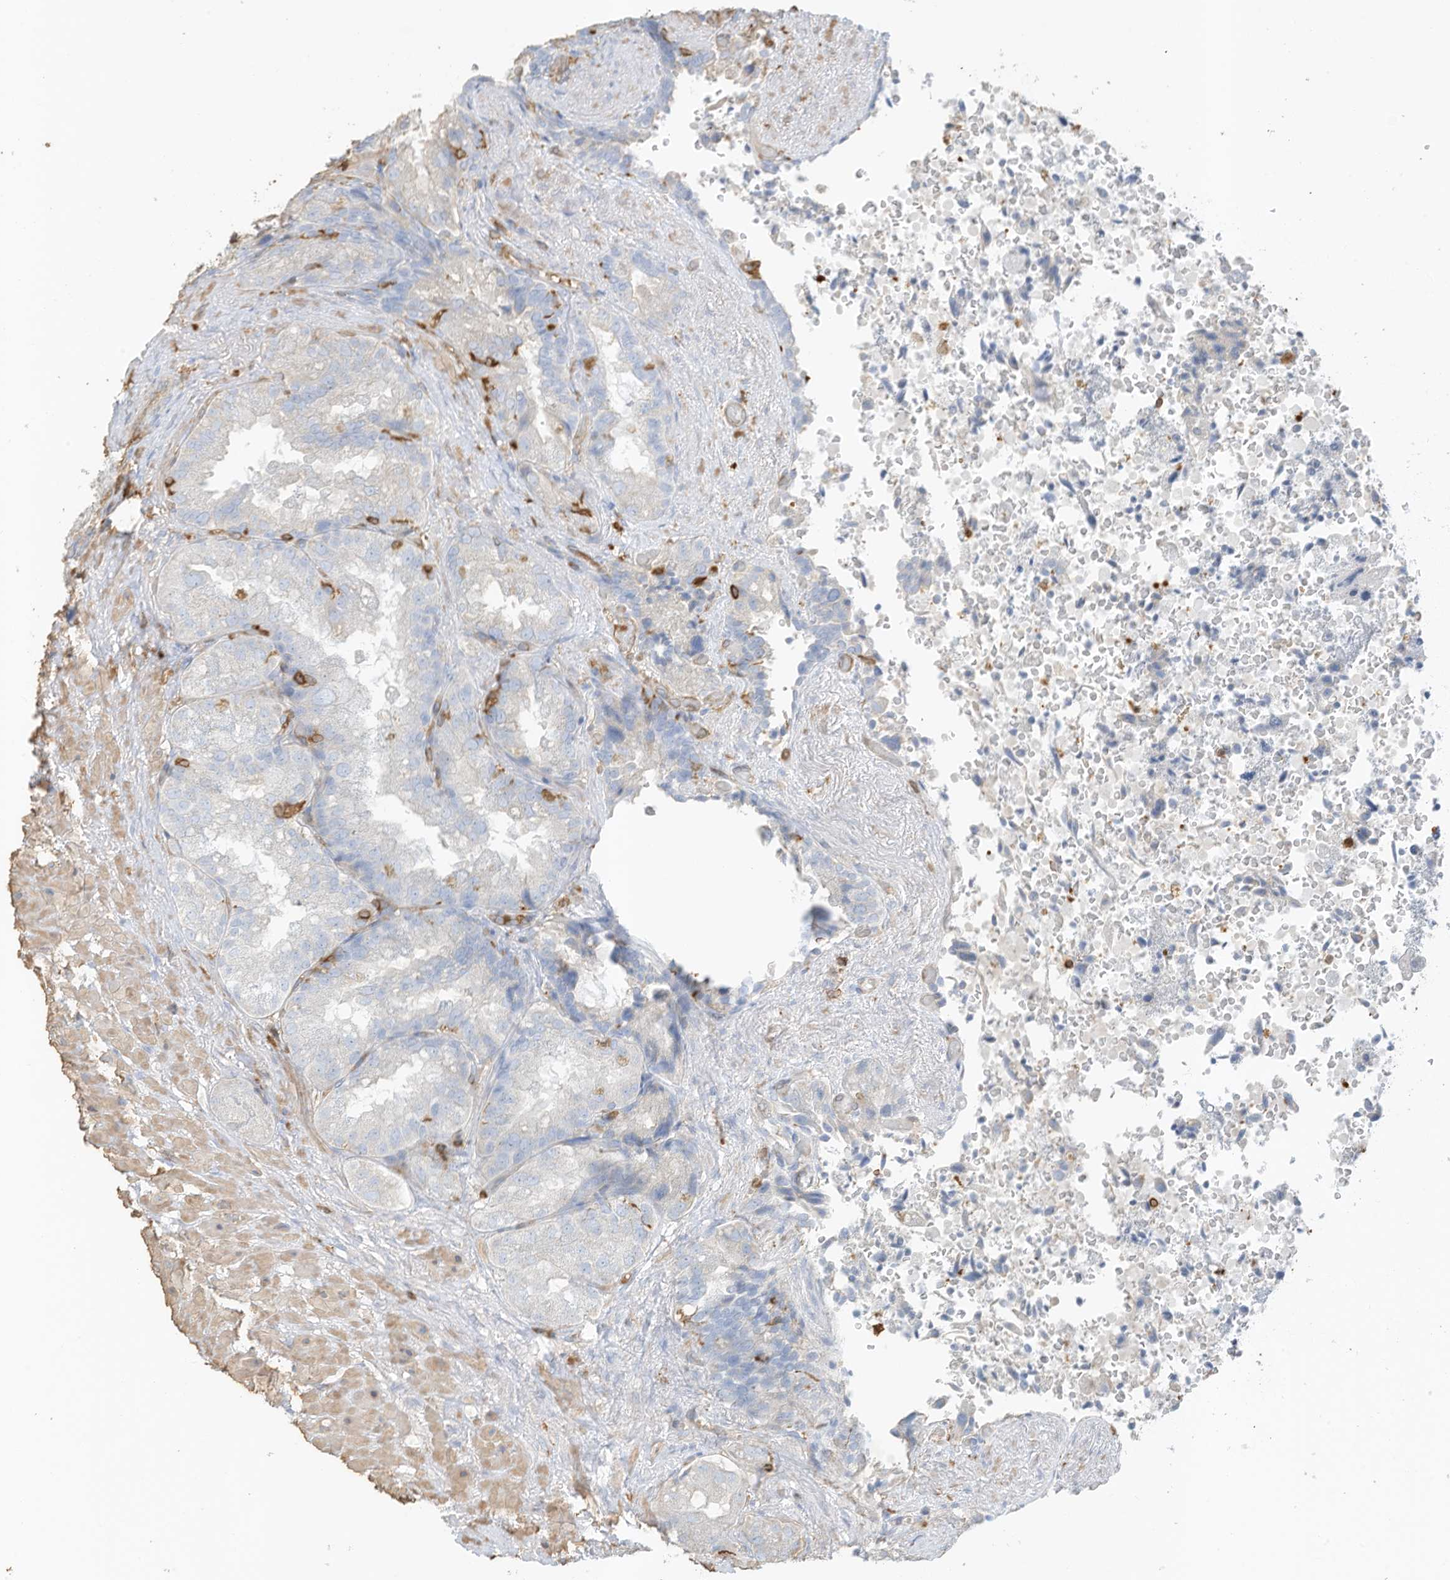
{"staining": {"intensity": "negative", "quantity": "none", "location": "none"}, "tissue": "seminal vesicle", "cell_type": "Glandular cells", "image_type": "normal", "snomed": [{"axis": "morphology", "description": "Normal tissue, NOS"}, {"axis": "topography", "description": "Seminal veicle"}, {"axis": "topography", "description": "Peripheral nerve tissue"}], "caption": "IHC of unremarkable human seminal vesicle demonstrates no expression in glandular cells. The staining is performed using DAB brown chromogen with nuclei counter-stained in using hematoxylin.", "gene": "ARHGAP25", "patient": {"sex": "male", "age": 63}}